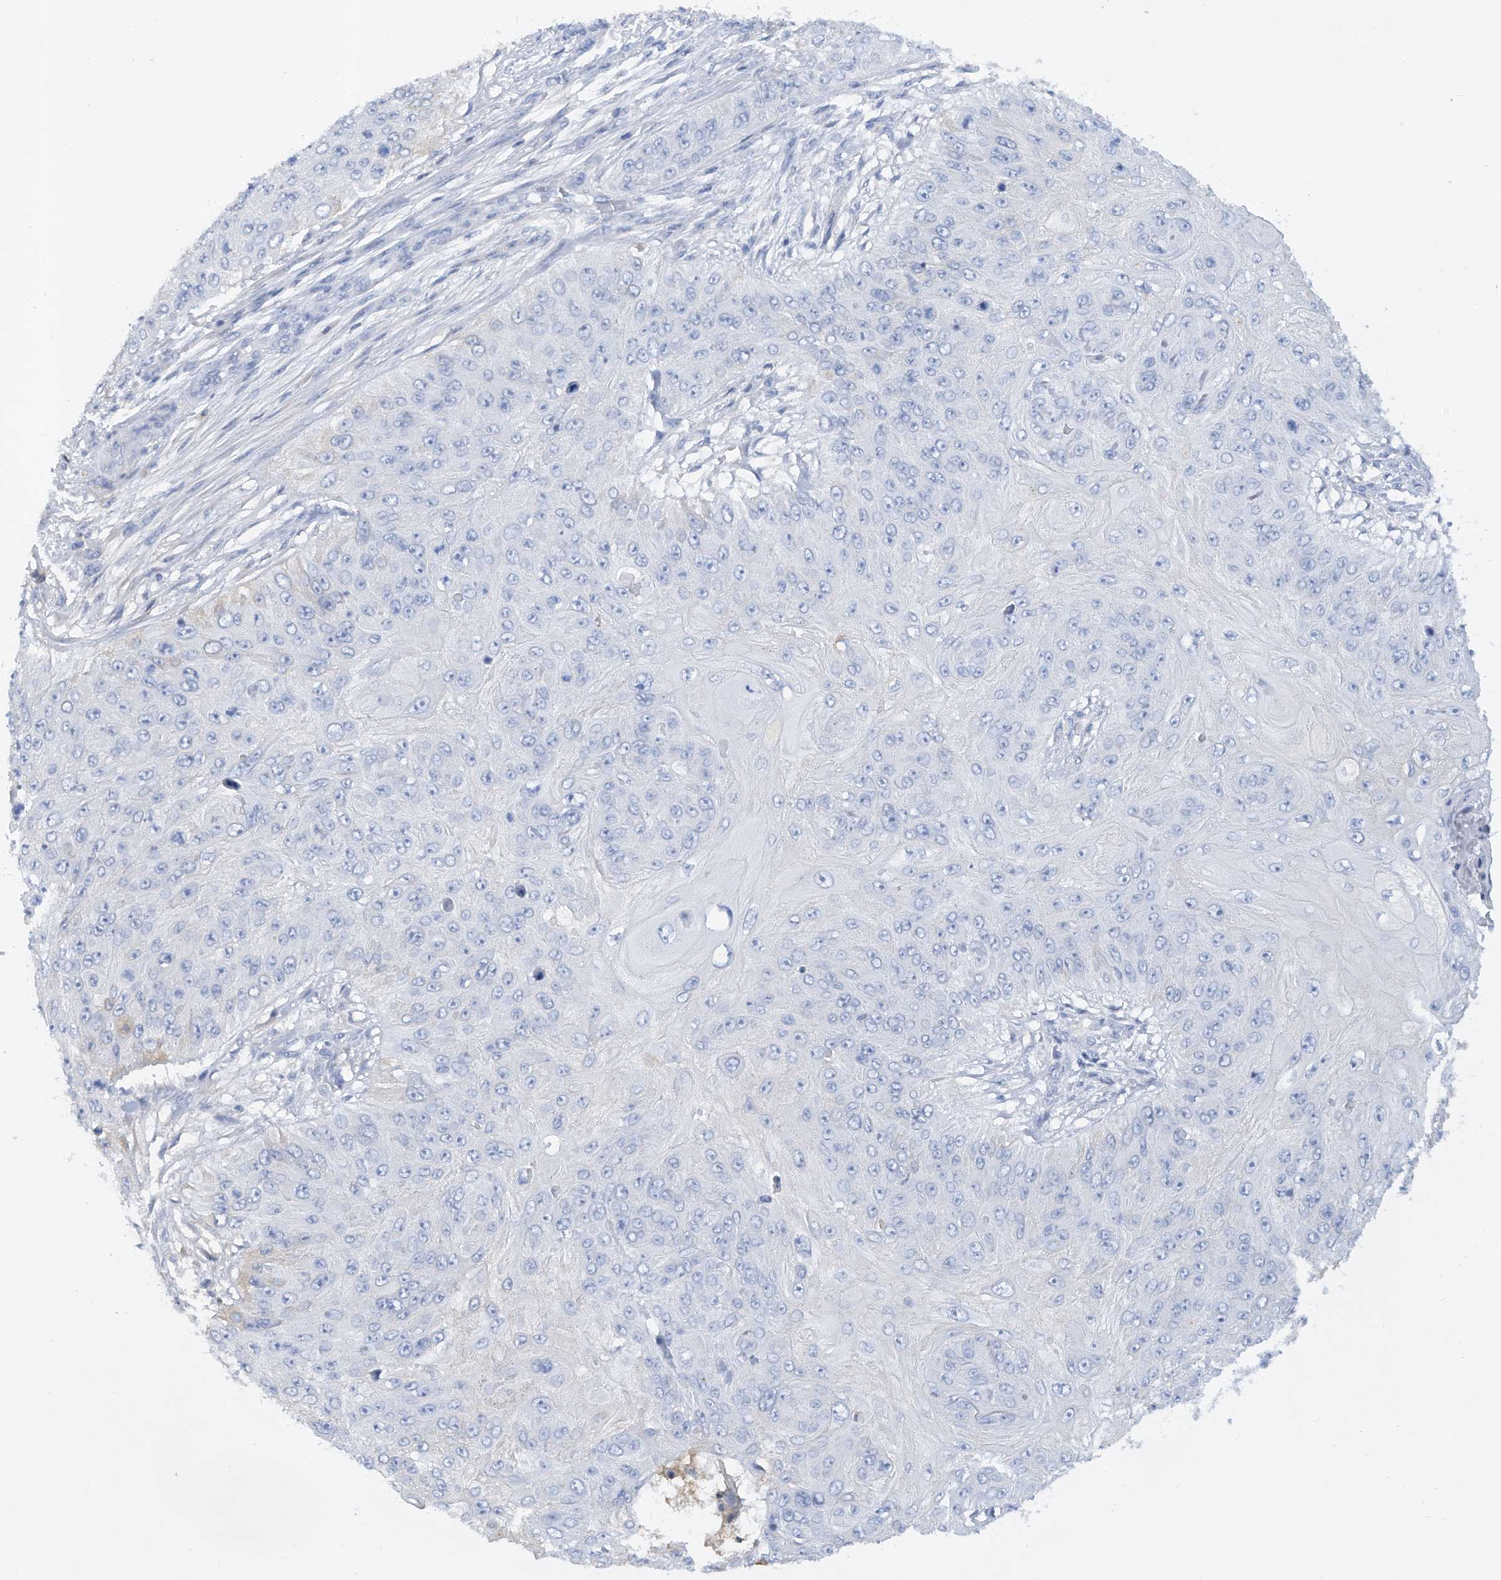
{"staining": {"intensity": "negative", "quantity": "none", "location": "none"}, "tissue": "skin cancer", "cell_type": "Tumor cells", "image_type": "cancer", "snomed": [{"axis": "morphology", "description": "Squamous cell carcinoma, NOS"}, {"axis": "topography", "description": "Skin"}], "caption": "Tumor cells show no significant staining in skin cancer.", "gene": "HAS3", "patient": {"sex": "female", "age": 80}}